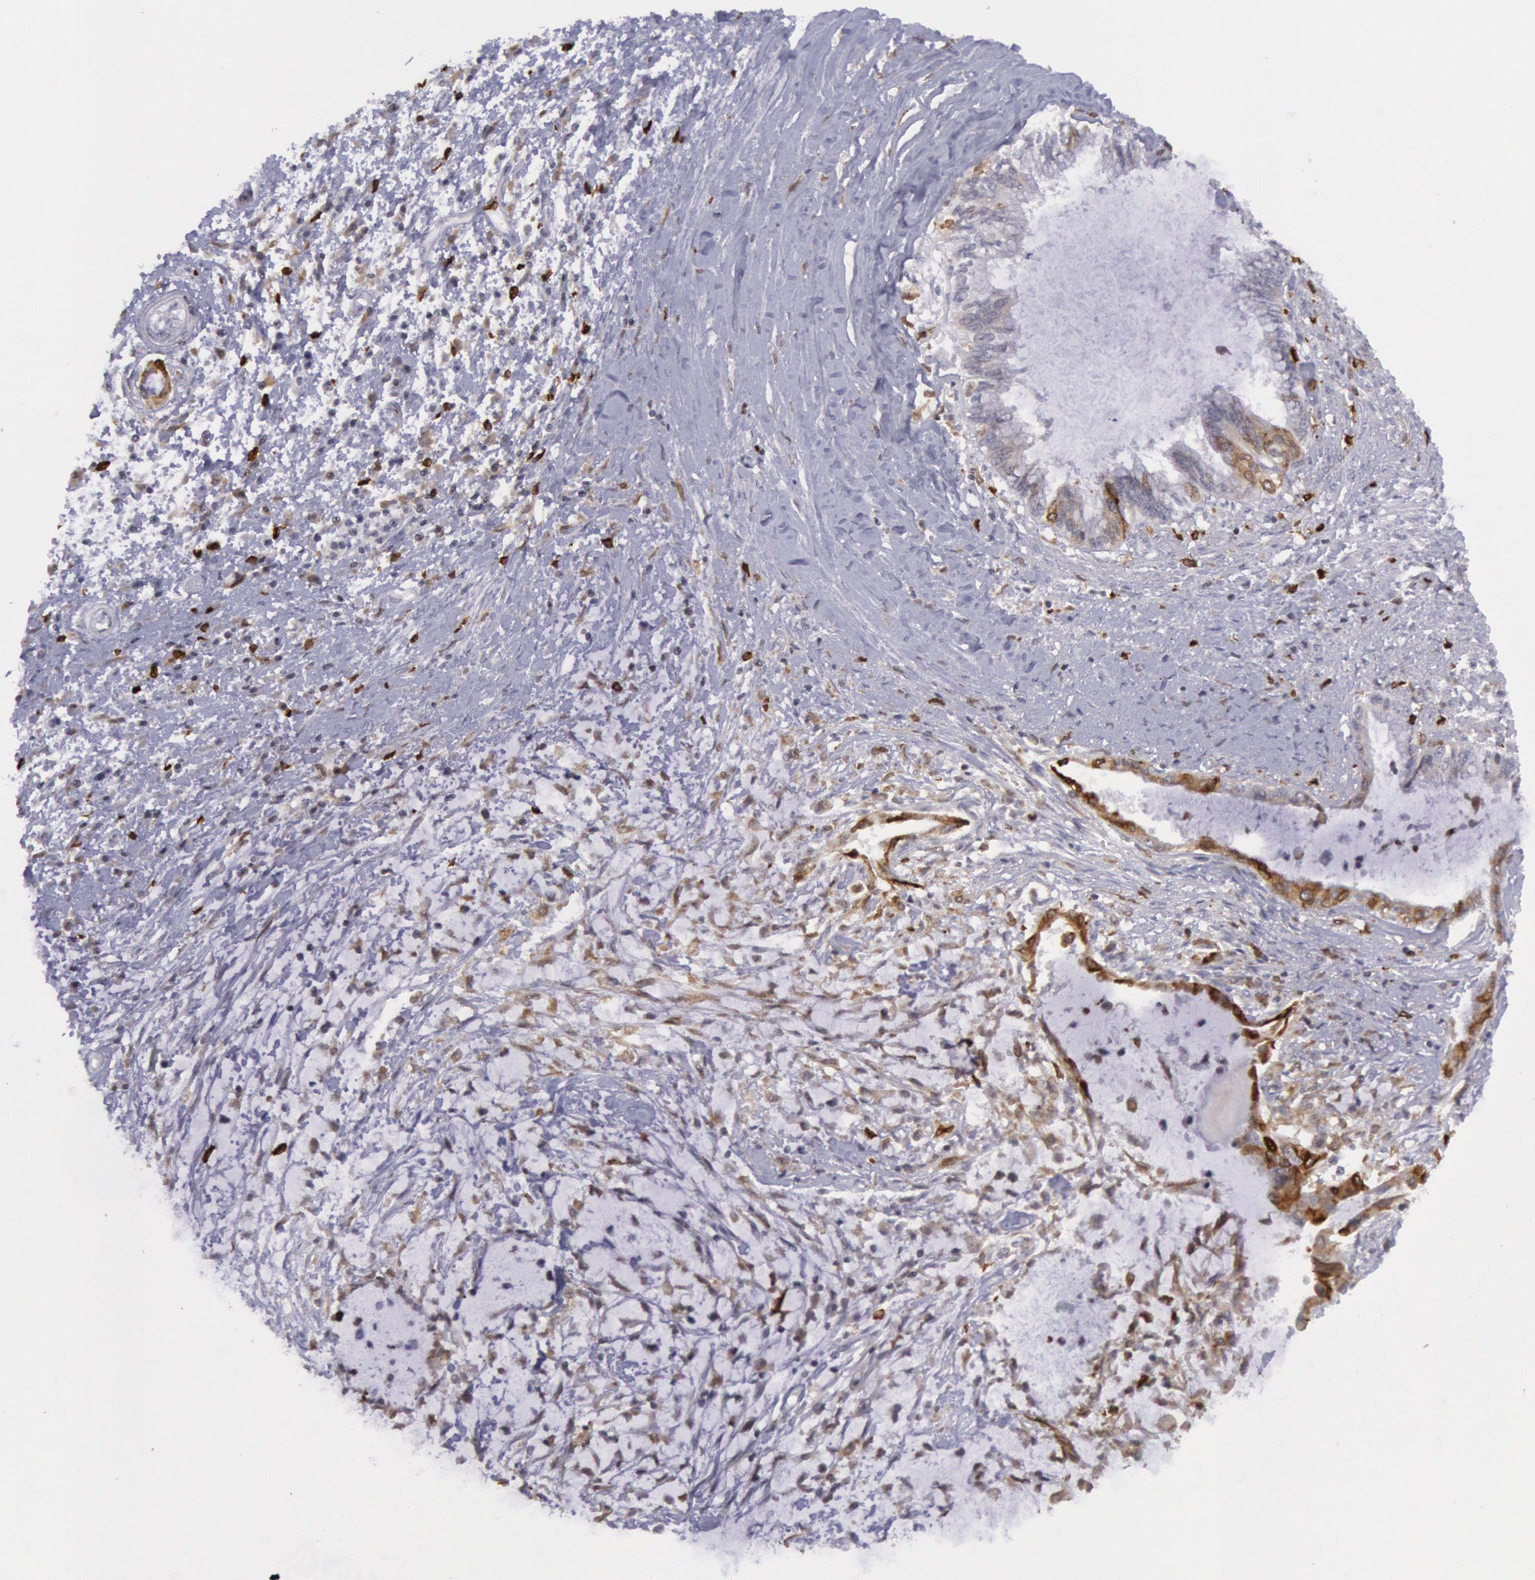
{"staining": {"intensity": "moderate", "quantity": "25%-75%", "location": "cytoplasmic/membranous"}, "tissue": "pancreatic cancer", "cell_type": "Tumor cells", "image_type": "cancer", "snomed": [{"axis": "morphology", "description": "Adenocarcinoma, NOS"}, {"axis": "topography", "description": "Pancreas"}], "caption": "Pancreatic cancer stained for a protein shows moderate cytoplasmic/membranous positivity in tumor cells.", "gene": "PTGS2", "patient": {"sex": "female", "age": 64}}